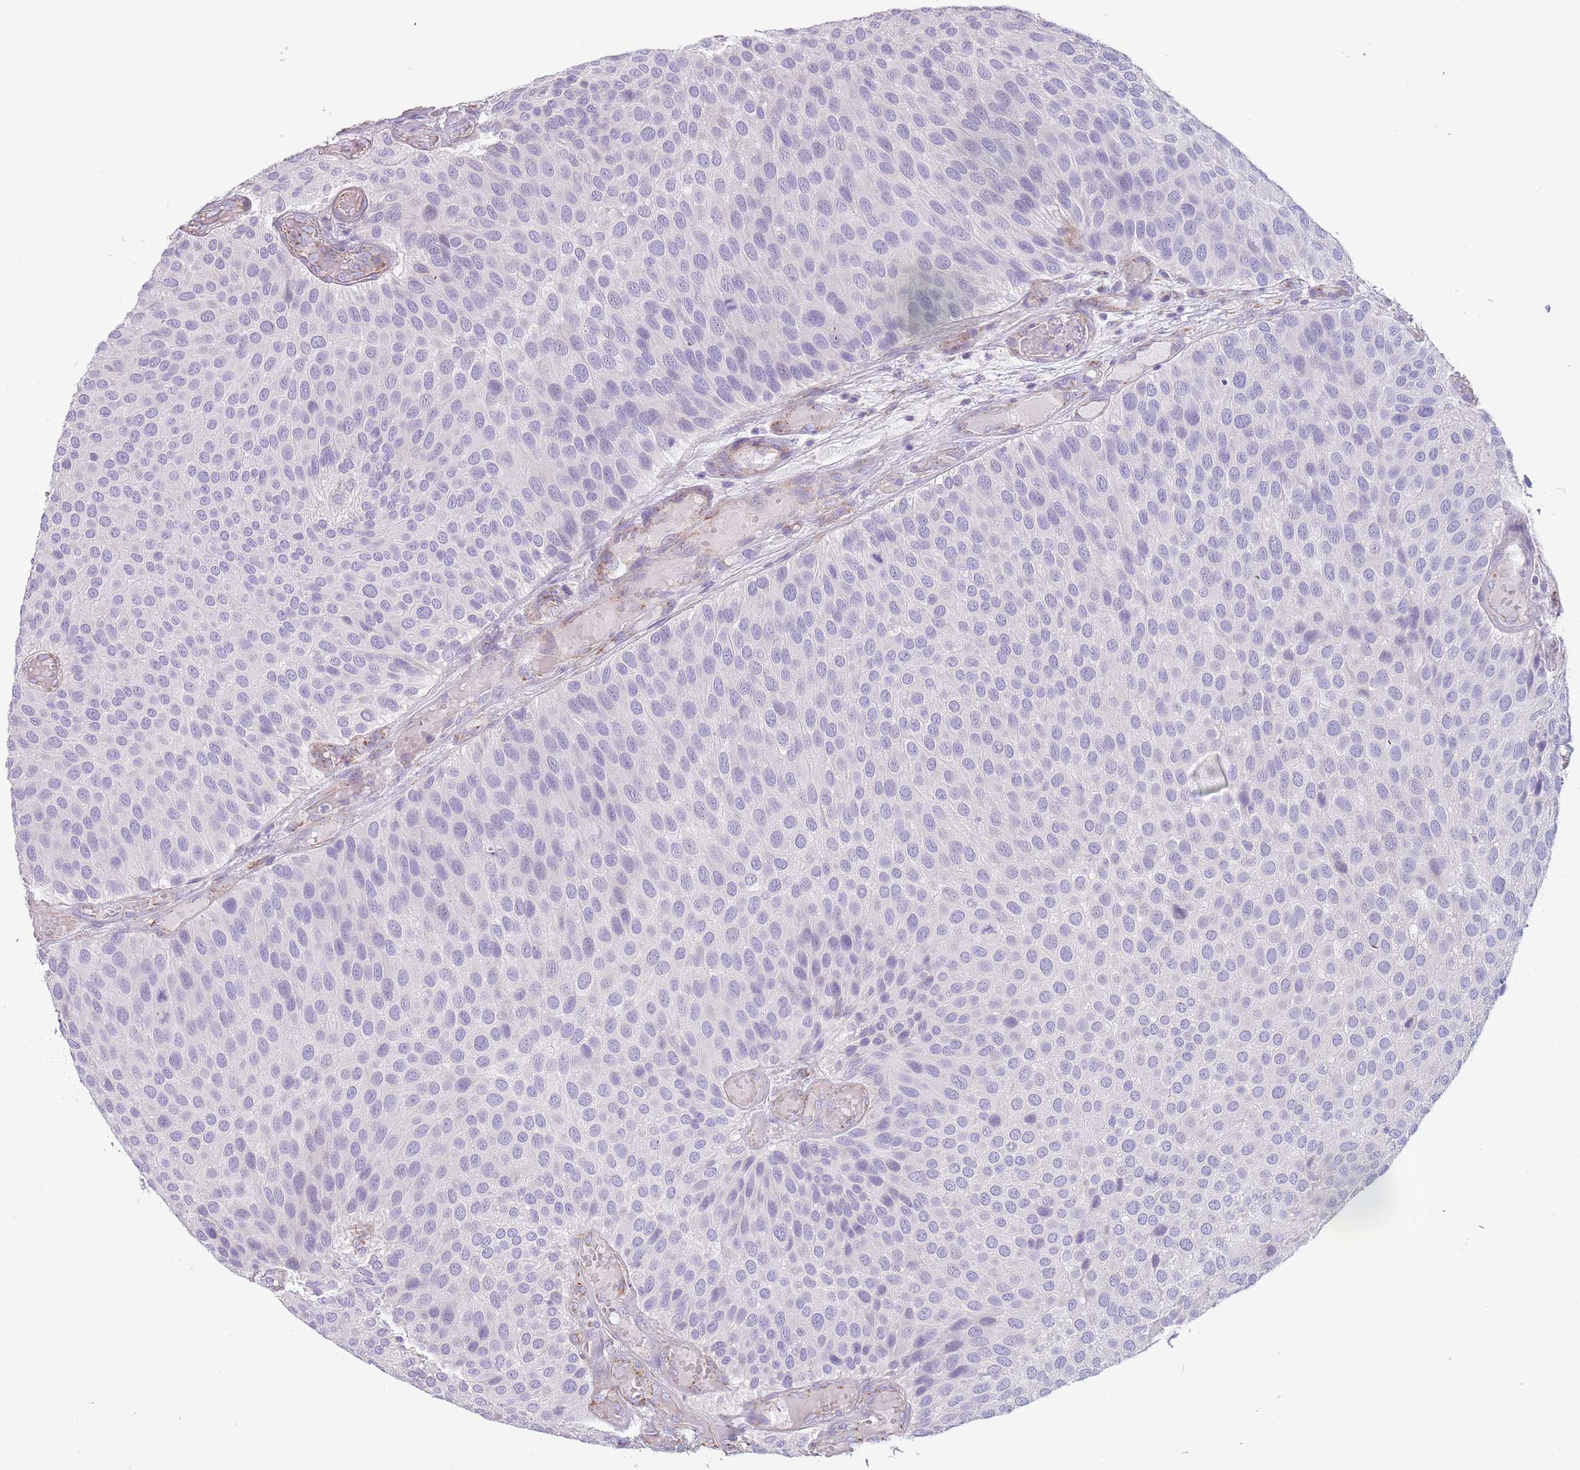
{"staining": {"intensity": "negative", "quantity": "none", "location": "none"}, "tissue": "urothelial cancer", "cell_type": "Tumor cells", "image_type": "cancer", "snomed": [{"axis": "morphology", "description": "Urothelial carcinoma, Low grade"}, {"axis": "topography", "description": "Urinary bladder"}], "caption": "The histopathology image shows no significant staining in tumor cells of urothelial cancer.", "gene": "RNF222", "patient": {"sex": "male", "age": 89}}